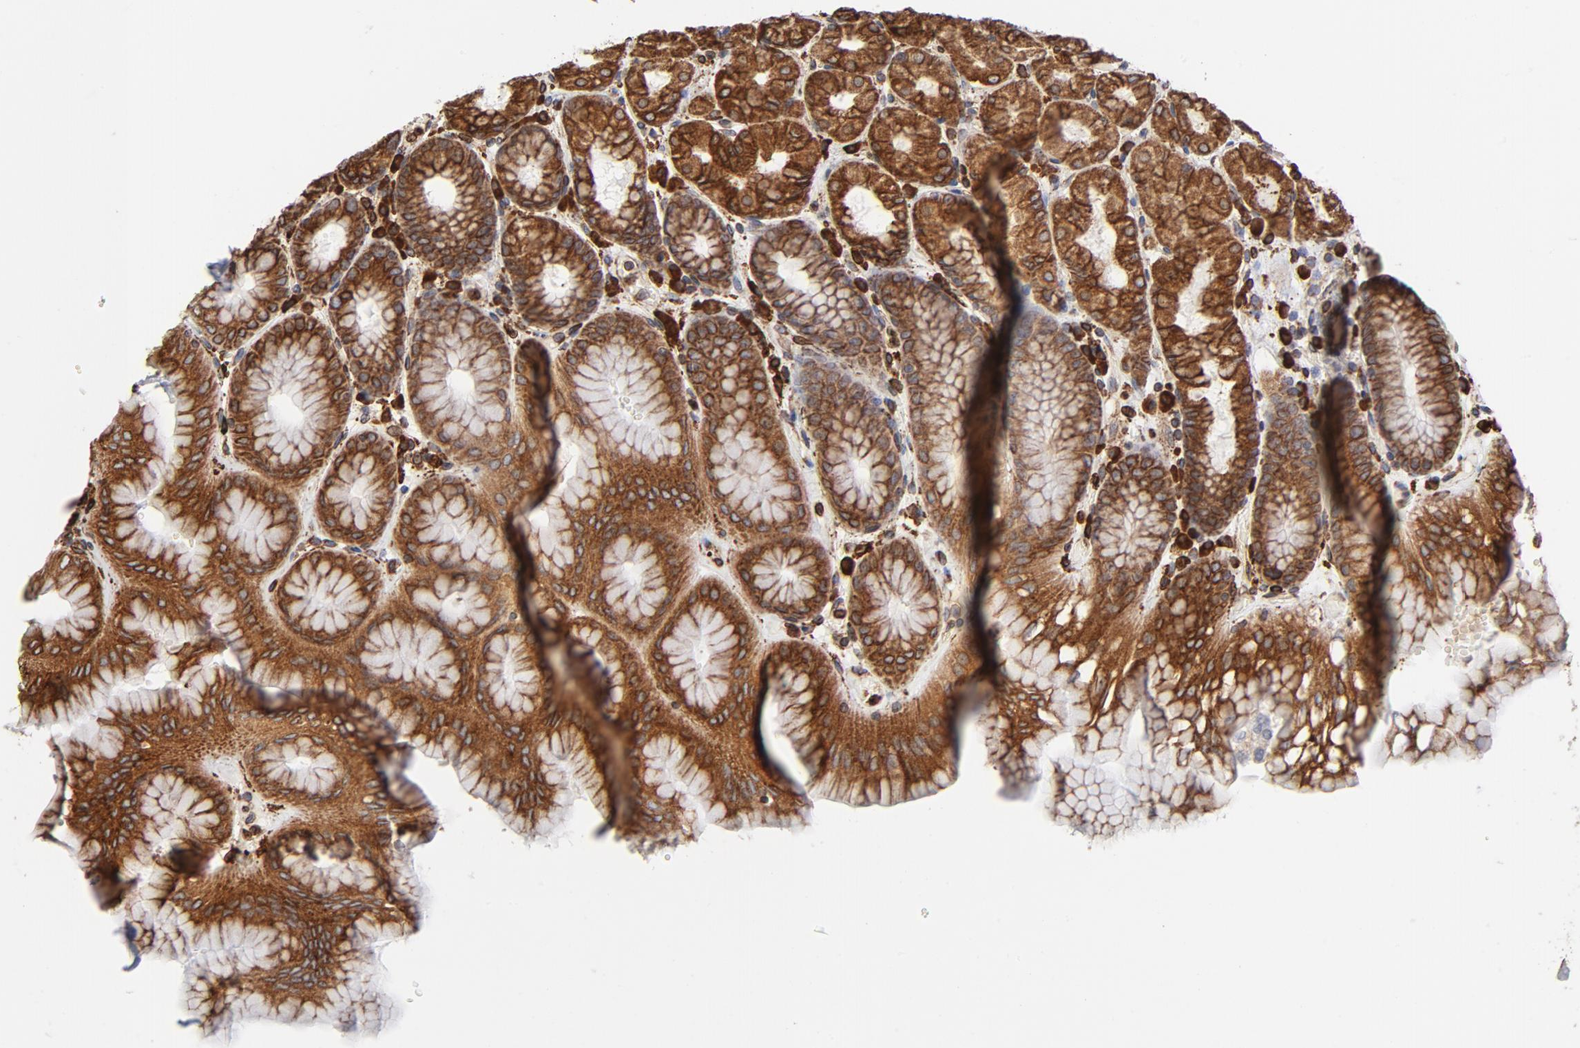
{"staining": {"intensity": "strong", "quantity": ">75%", "location": "cytoplasmic/membranous"}, "tissue": "stomach", "cell_type": "Glandular cells", "image_type": "normal", "snomed": [{"axis": "morphology", "description": "Normal tissue, NOS"}, {"axis": "topography", "description": "Stomach, upper"}, {"axis": "topography", "description": "Stomach"}], "caption": "Glandular cells demonstrate high levels of strong cytoplasmic/membranous staining in about >75% of cells in unremarkable stomach.", "gene": "CANX", "patient": {"sex": "male", "age": 76}}